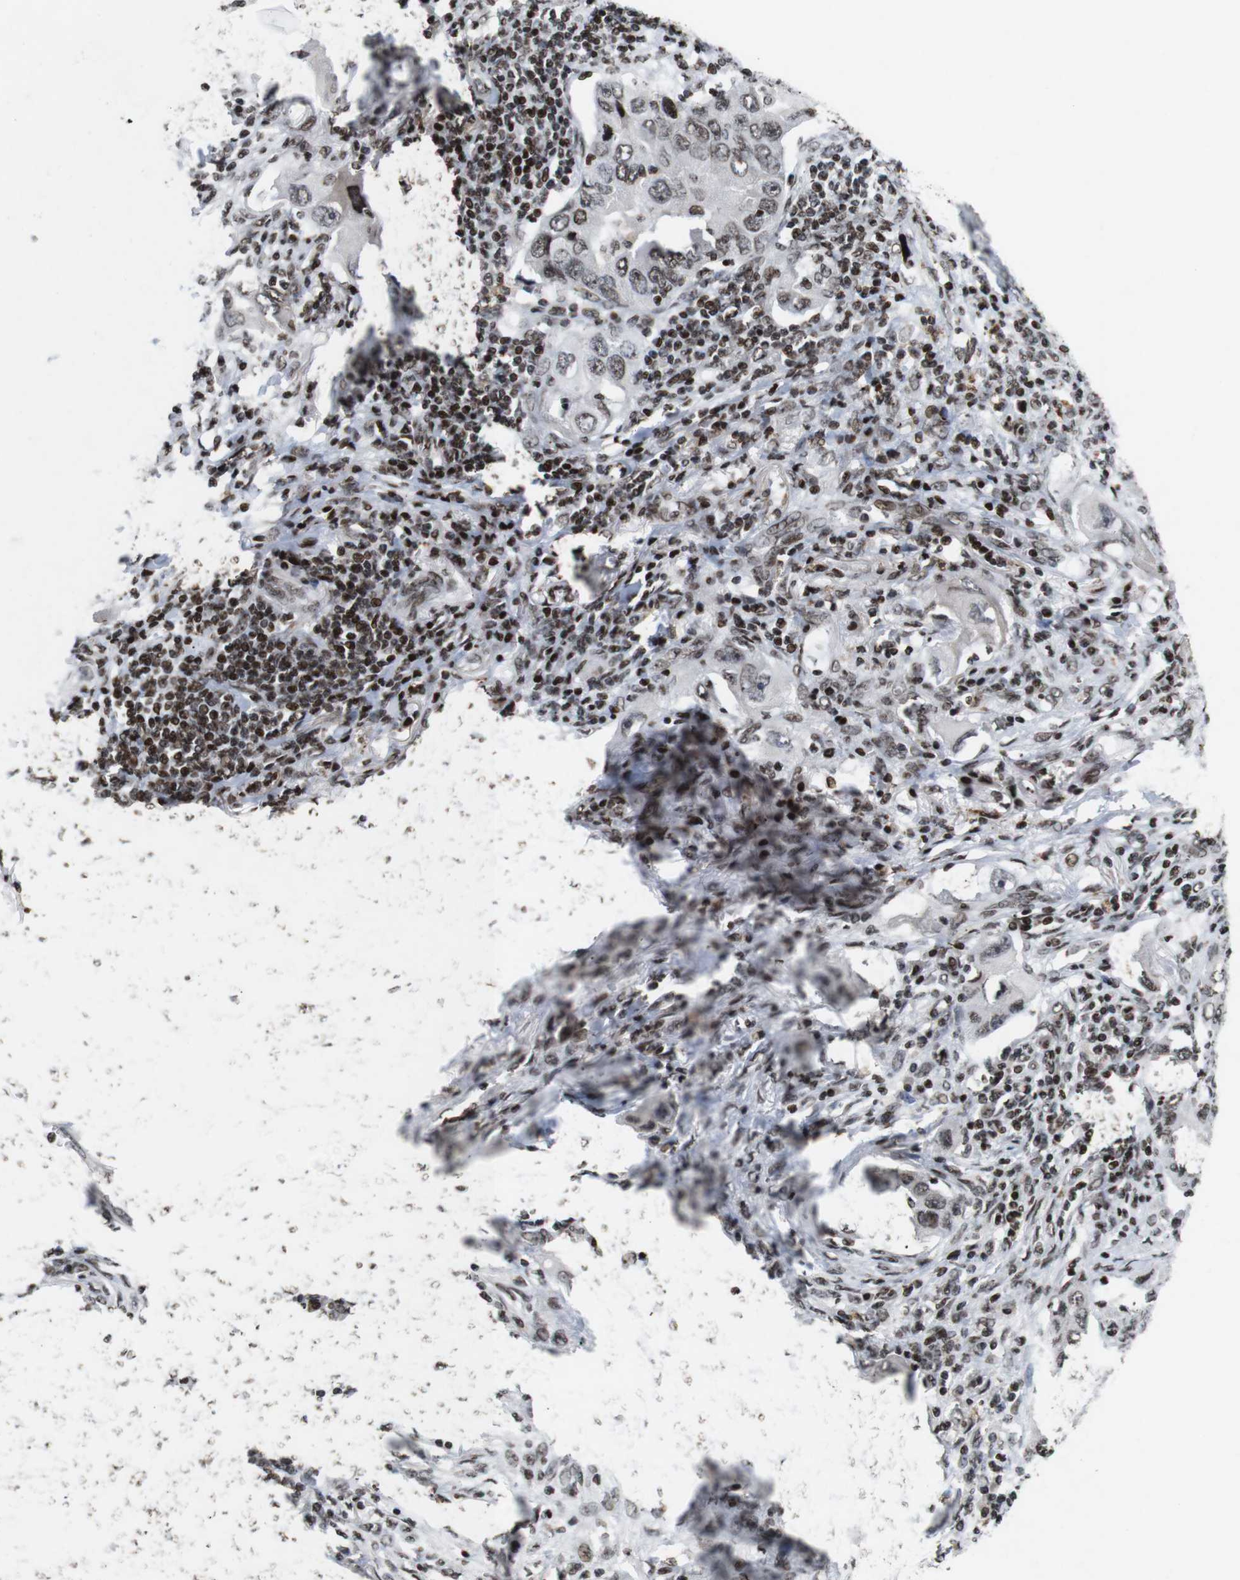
{"staining": {"intensity": "weak", "quantity": ">75%", "location": "nuclear"}, "tissue": "lung cancer", "cell_type": "Tumor cells", "image_type": "cancer", "snomed": [{"axis": "morphology", "description": "Adenocarcinoma, NOS"}, {"axis": "topography", "description": "Lung"}], "caption": "Tumor cells reveal low levels of weak nuclear staining in about >75% of cells in adenocarcinoma (lung).", "gene": "MAGEH1", "patient": {"sex": "female", "age": 65}}